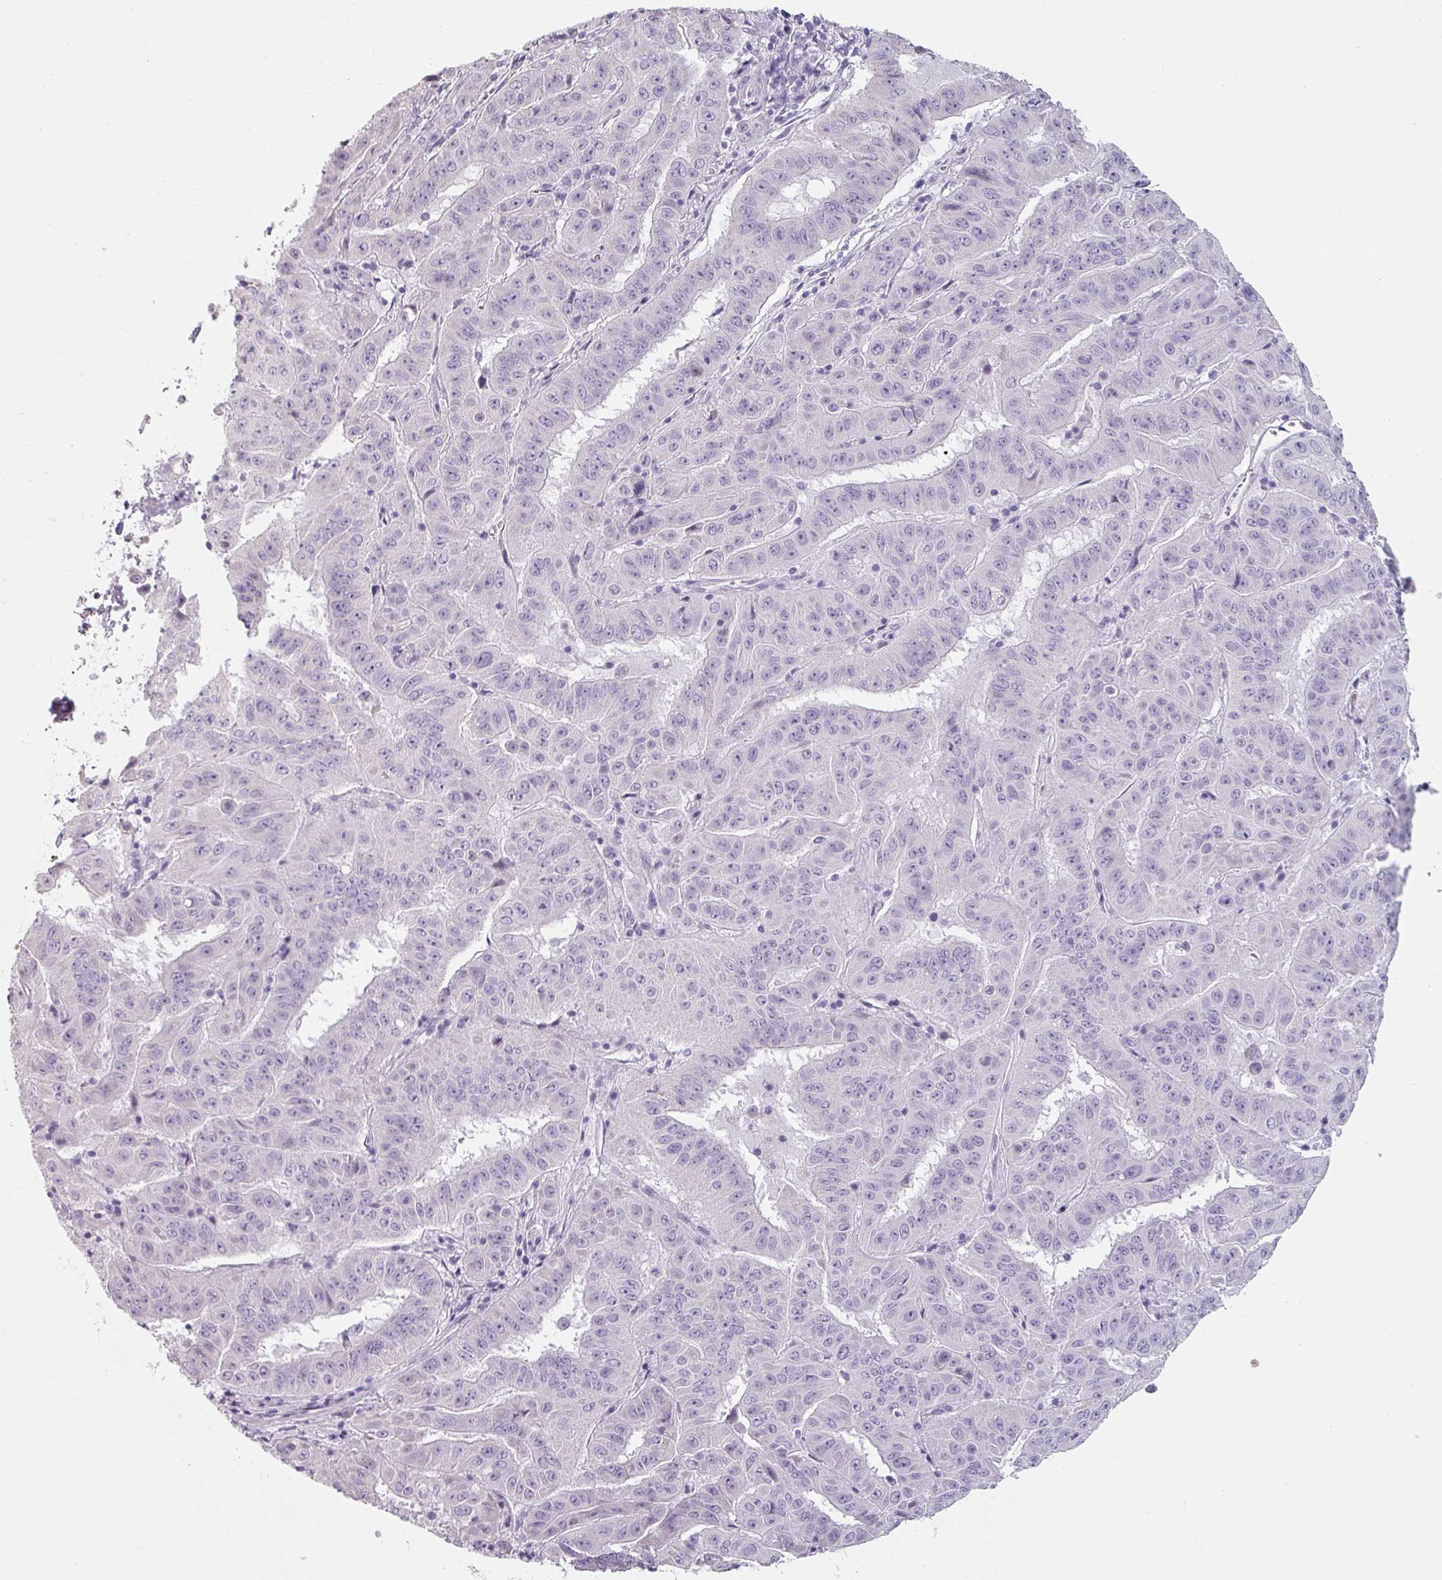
{"staining": {"intensity": "negative", "quantity": "none", "location": "none"}, "tissue": "pancreatic cancer", "cell_type": "Tumor cells", "image_type": "cancer", "snomed": [{"axis": "morphology", "description": "Adenocarcinoma, NOS"}, {"axis": "topography", "description": "Pancreas"}], "caption": "High magnification brightfield microscopy of adenocarcinoma (pancreatic) stained with DAB (brown) and counterstained with hematoxylin (blue): tumor cells show no significant positivity.", "gene": "SFTPA1", "patient": {"sex": "male", "age": 63}}